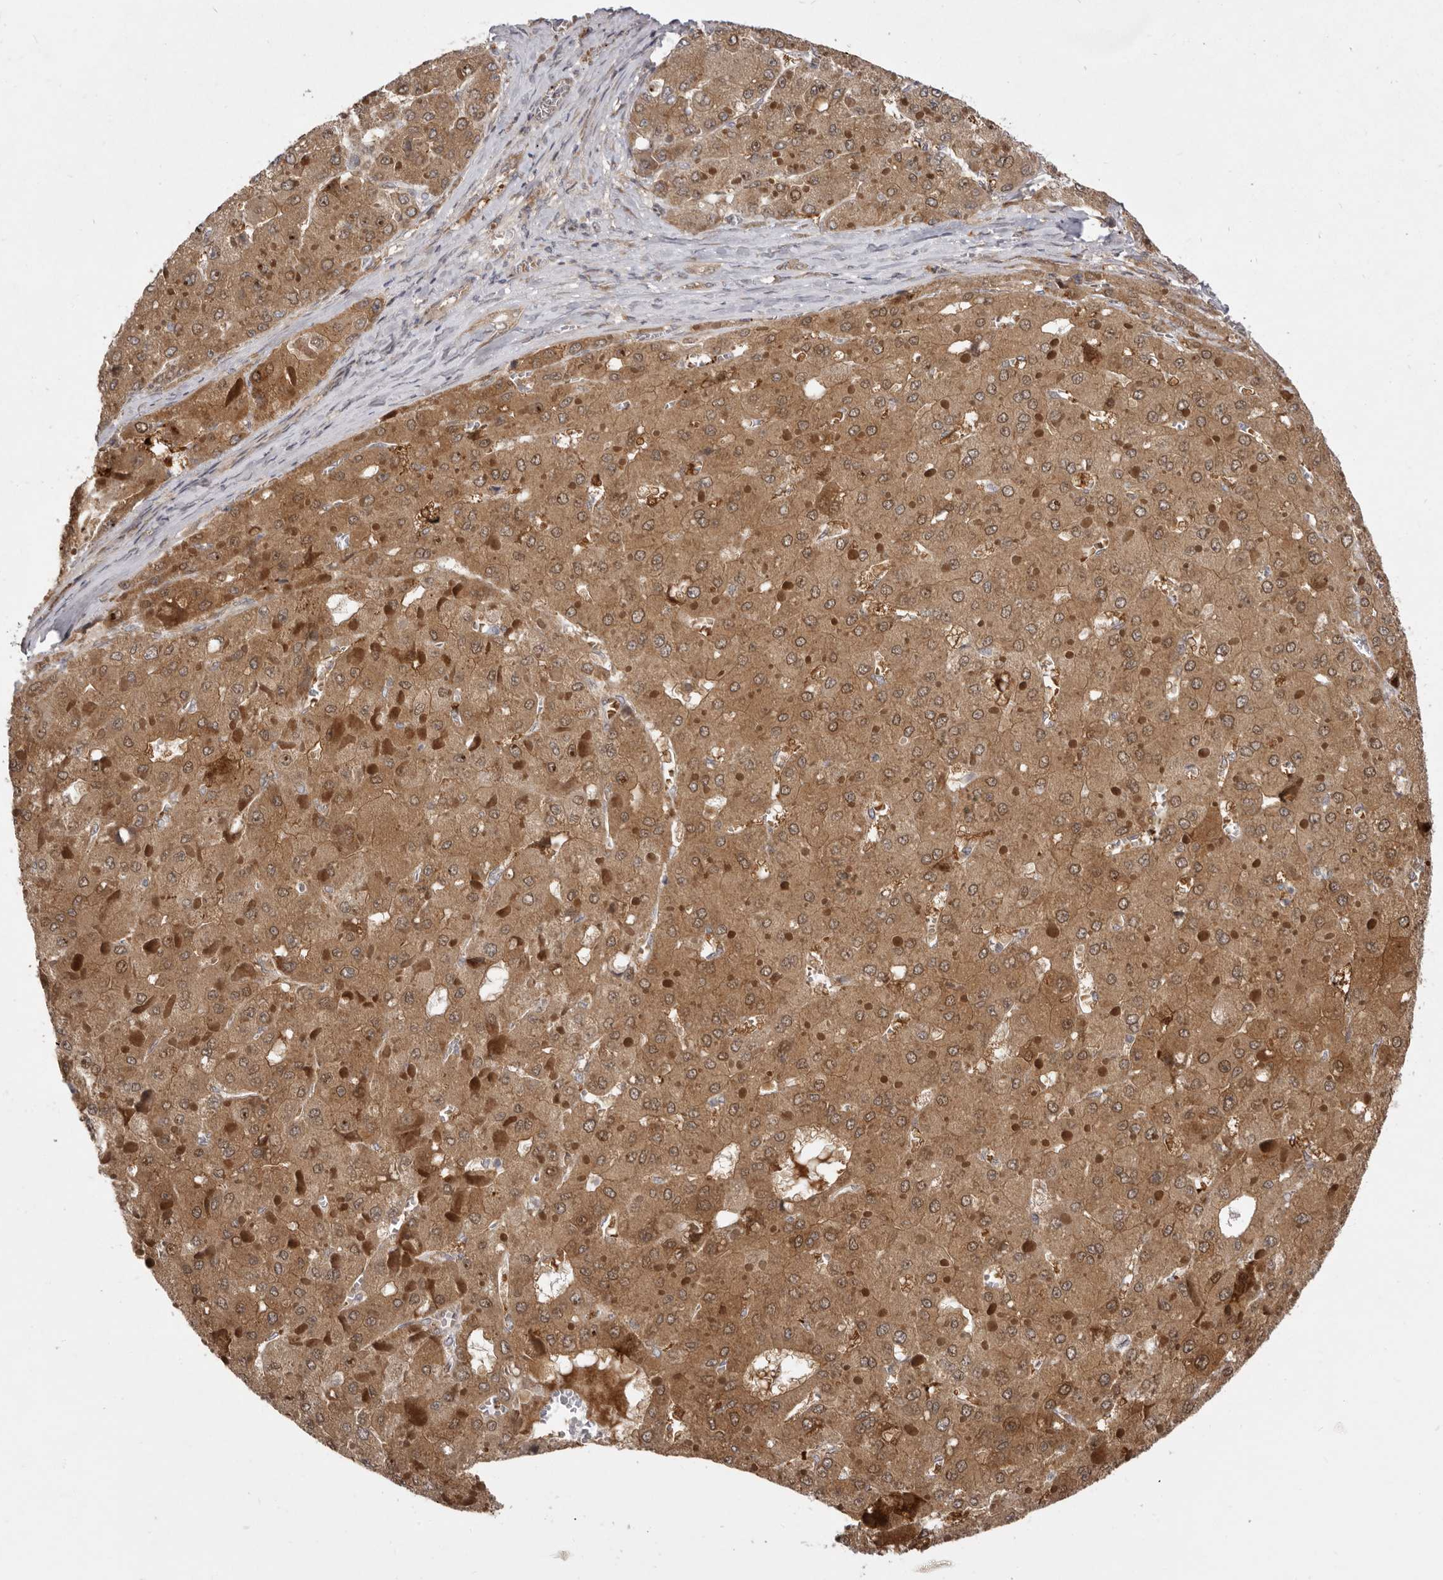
{"staining": {"intensity": "strong", "quantity": ">75%", "location": "cytoplasmic/membranous,nuclear"}, "tissue": "liver cancer", "cell_type": "Tumor cells", "image_type": "cancer", "snomed": [{"axis": "morphology", "description": "Carcinoma, Hepatocellular, NOS"}, {"axis": "topography", "description": "Liver"}], "caption": "High-magnification brightfield microscopy of liver hepatocellular carcinoma stained with DAB (3,3'-diaminobenzidine) (brown) and counterstained with hematoxylin (blue). tumor cells exhibit strong cytoplasmic/membranous and nuclear expression is seen in about>75% of cells.", "gene": "TBC1D8B", "patient": {"sex": "female", "age": 73}}